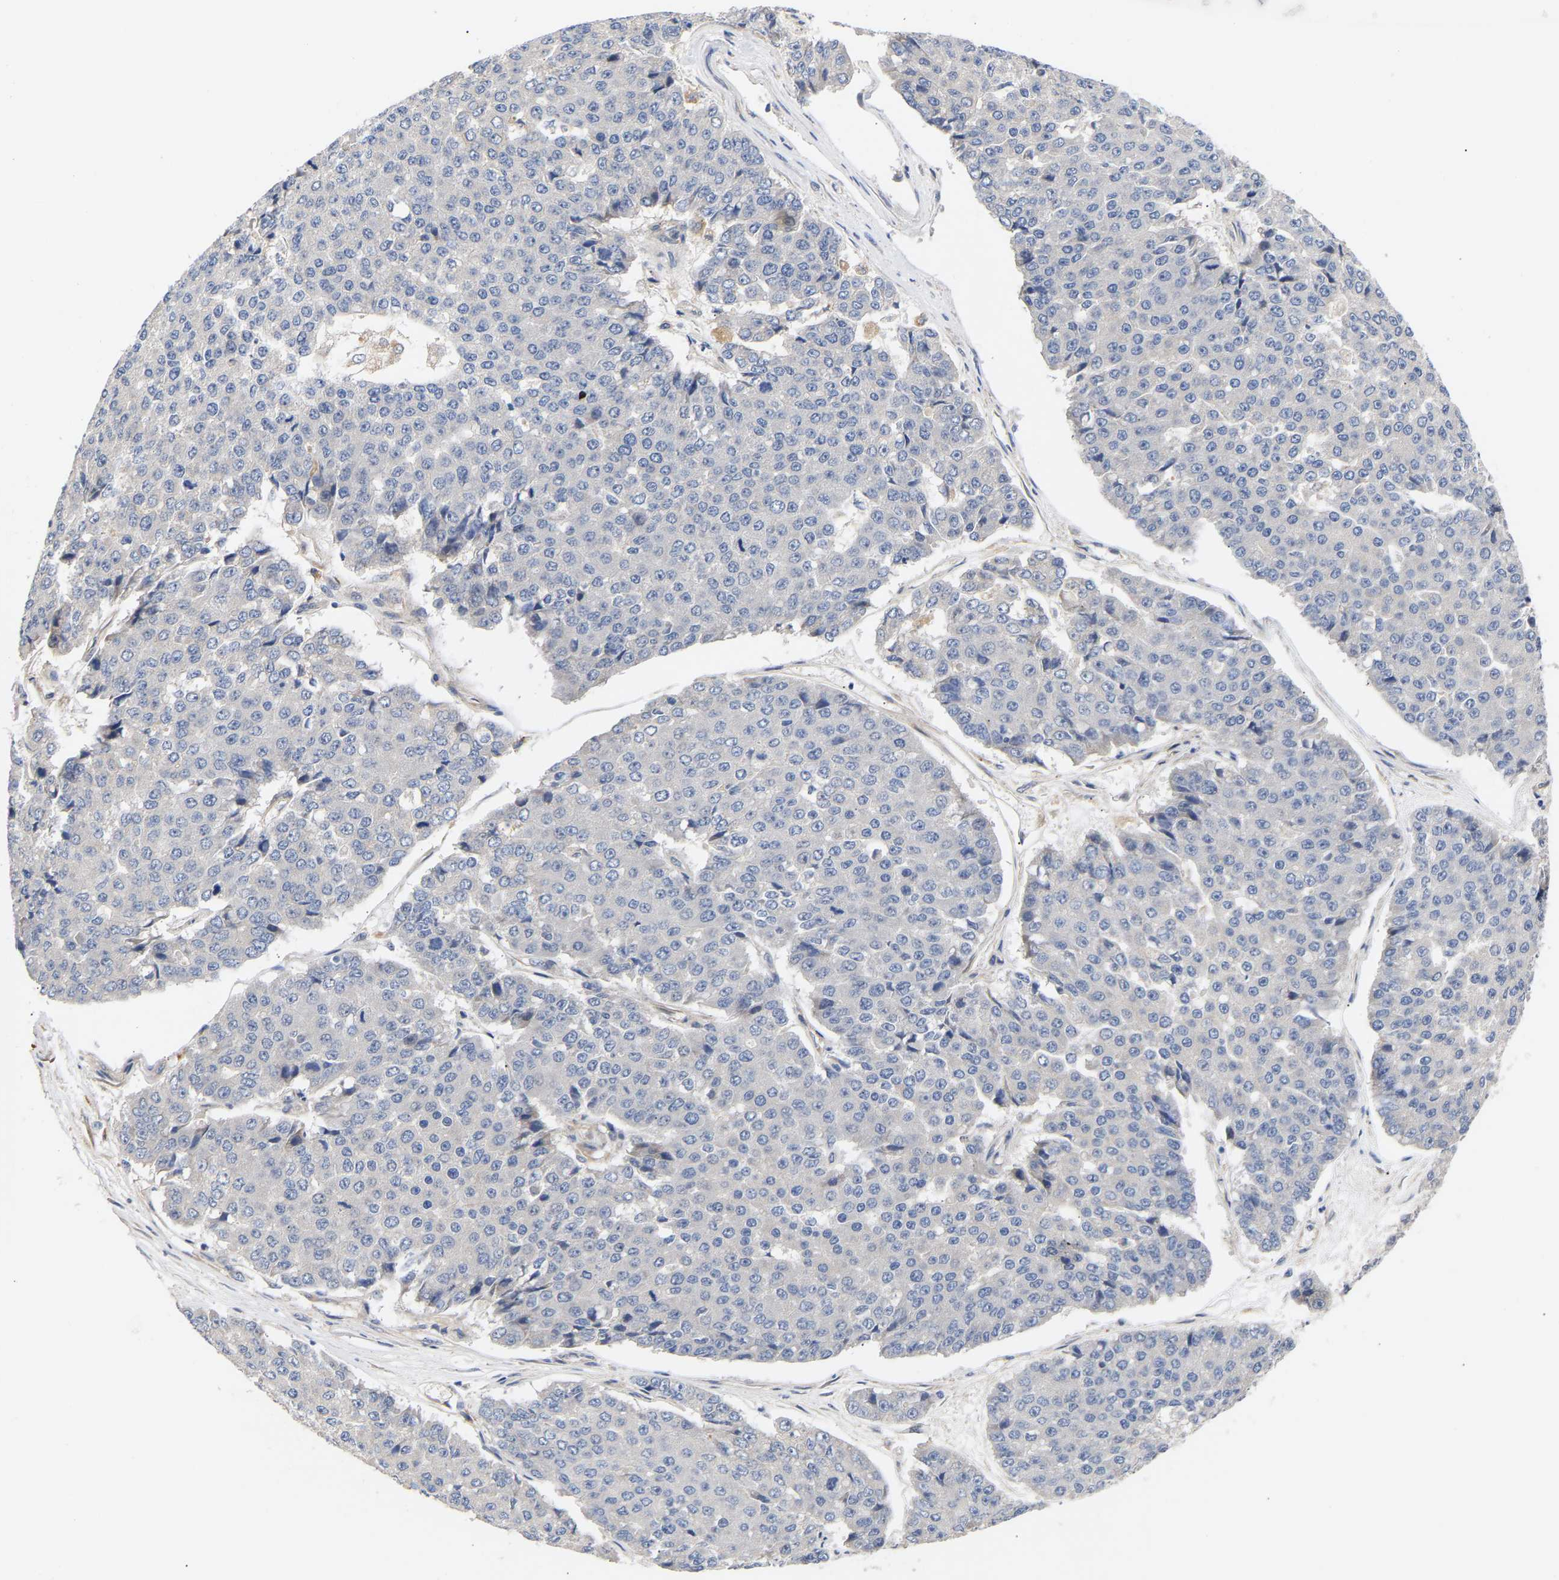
{"staining": {"intensity": "negative", "quantity": "none", "location": "none"}, "tissue": "pancreatic cancer", "cell_type": "Tumor cells", "image_type": "cancer", "snomed": [{"axis": "morphology", "description": "Adenocarcinoma, NOS"}, {"axis": "topography", "description": "Pancreas"}], "caption": "This micrograph is of pancreatic cancer (adenocarcinoma) stained with IHC to label a protein in brown with the nuclei are counter-stained blue. There is no staining in tumor cells.", "gene": "KASH5", "patient": {"sex": "male", "age": 50}}